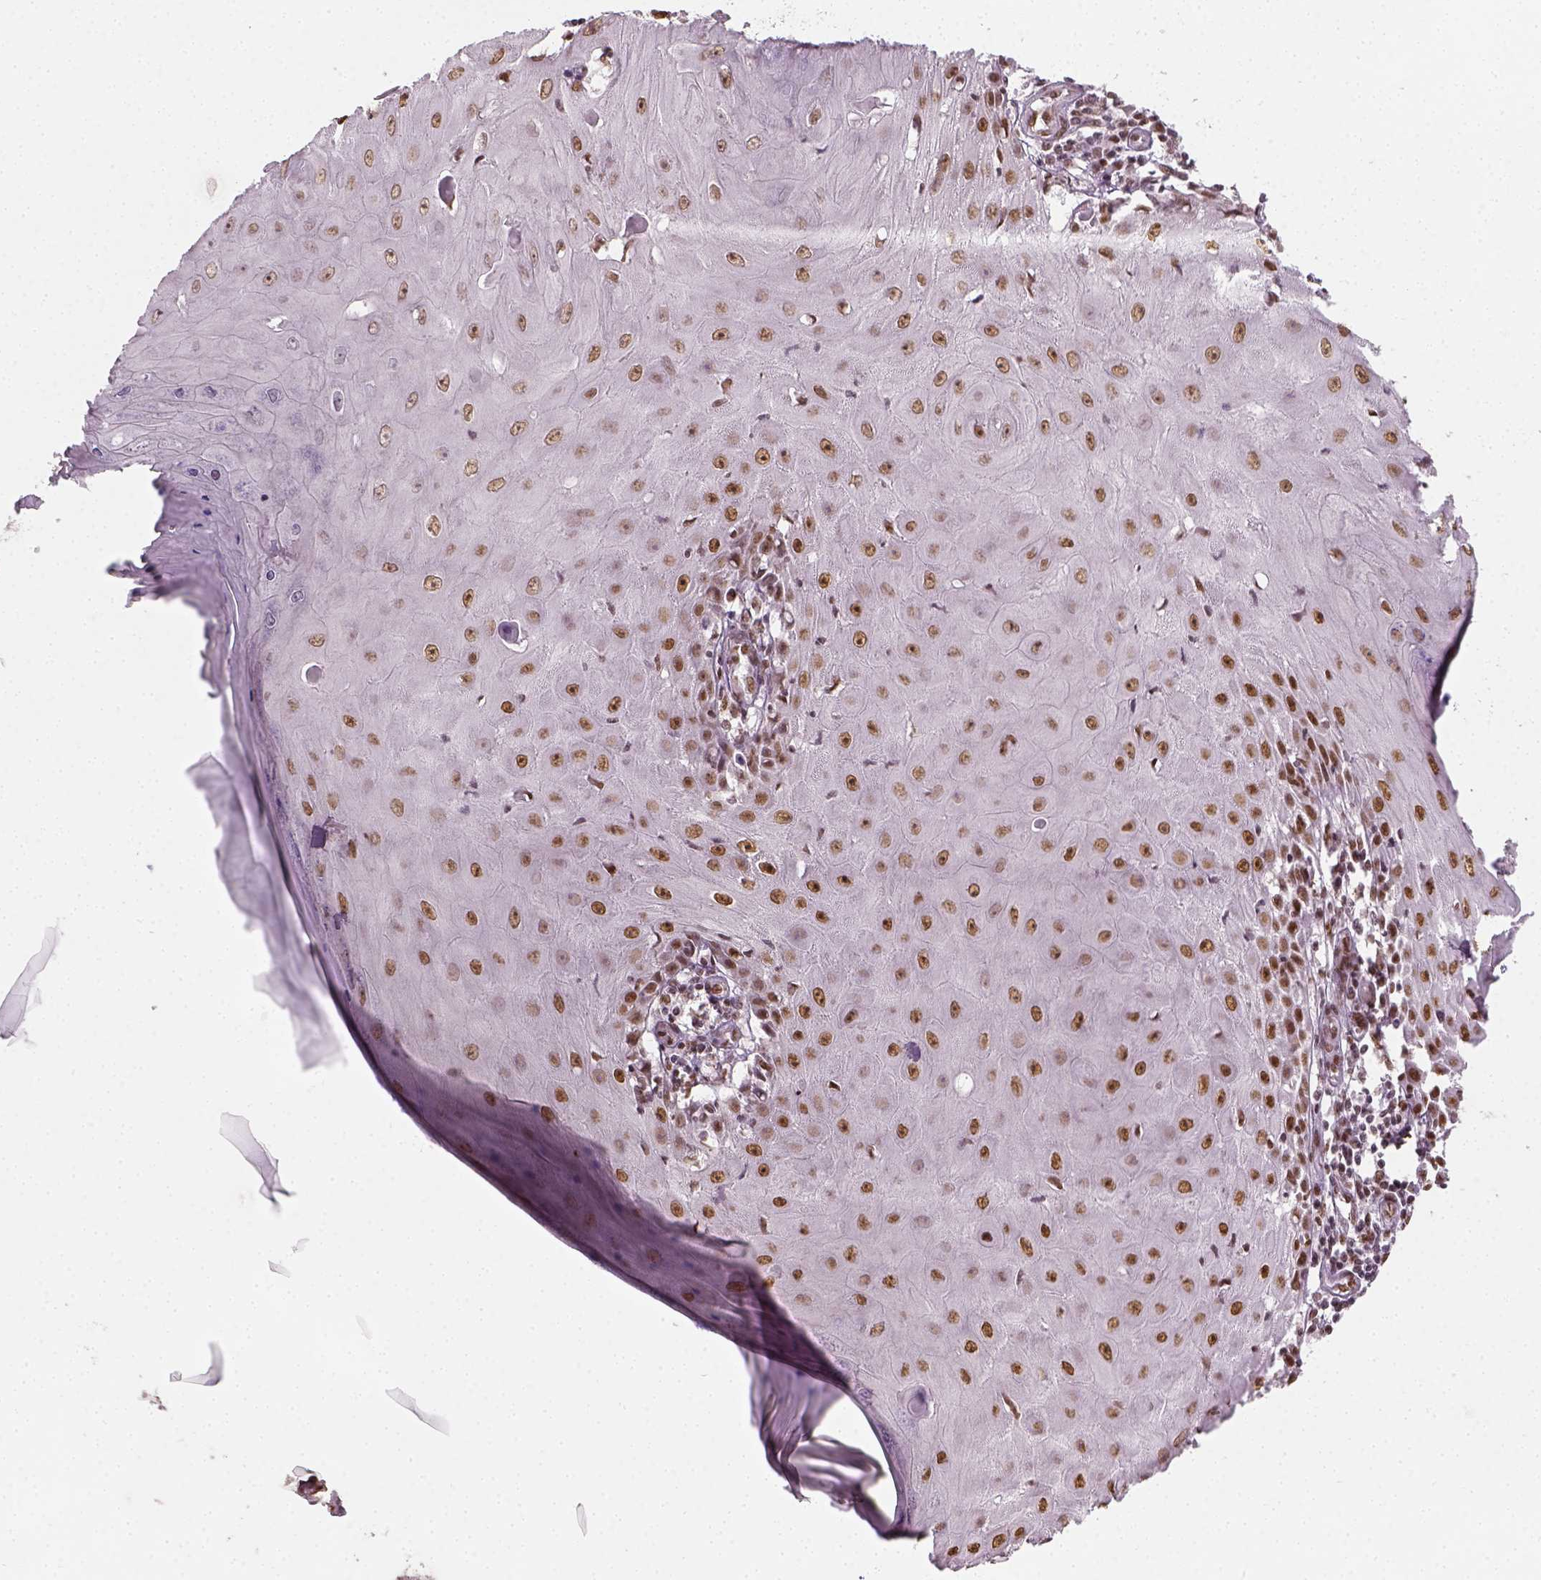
{"staining": {"intensity": "moderate", "quantity": ">75%", "location": "nuclear"}, "tissue": "skin cancer", "cell_type": "Tumor cells", "image_type": "cancer", "snomed": [{"axis": "morphology", "description": "Squamous cell carcinoma, NOS"}, {"axis": "topography", "description": "Skin"}], "caption": "A medium amount of moderate nuclear expression is seen in about >75% of tumor cells in skin cancer (squamous cell carcinoma) tissue. (Stains: DAB (3,3'-diaminobenzidine) in brown, nuclei in blue, Microscopy: brightfield microscopy at high magnification).", "gene": "FANCE", "patient": {"sex": "female", "age": 73}}